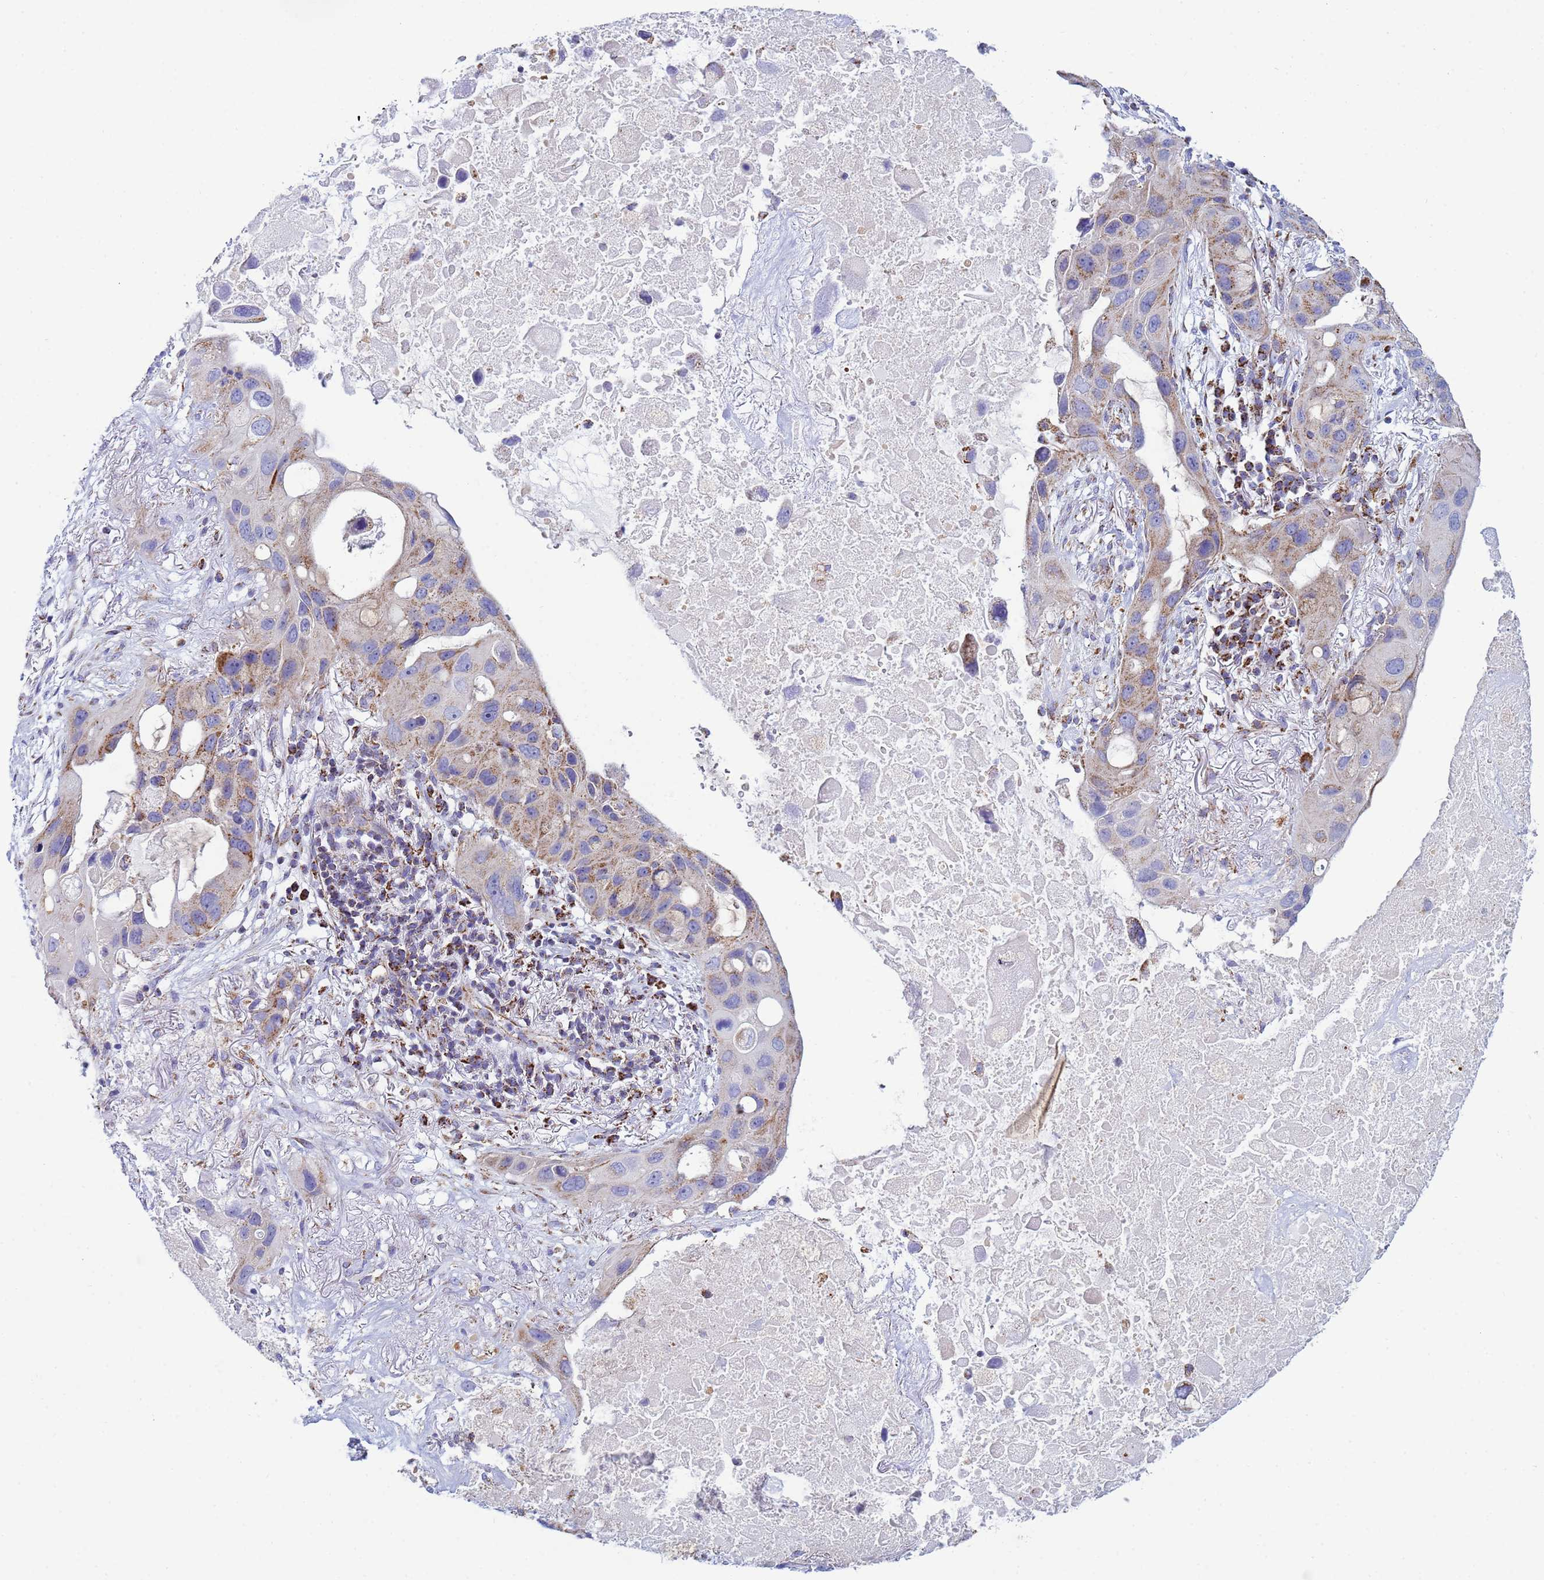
{"staining": {"intensity": "moderate", "quantity": "<25%", "location": "cytoplasmic/membranous"}, "tissue": "lung cancer", "cell_type": "Tumor cells", "image_type": "cancer", "snomed": [{"axis": "morphology", "description": "Squamous cell carcinoma, NOS"}, {"axis": "topography", "description": "Lung"}], "caption": "Tumor cells show low levels of moderate cytoplasmic/membranous staining in about <25% of cells in human lung cancer (squamous cell carcinoma). Using DAB (3,3'-diaminobenzidine) (brown) and hematoxylin (blue) stains, captured at high magnification using brightfield microscopy.", "gene": "COQ4", "patient": {"sex": "female", "age": 73}}